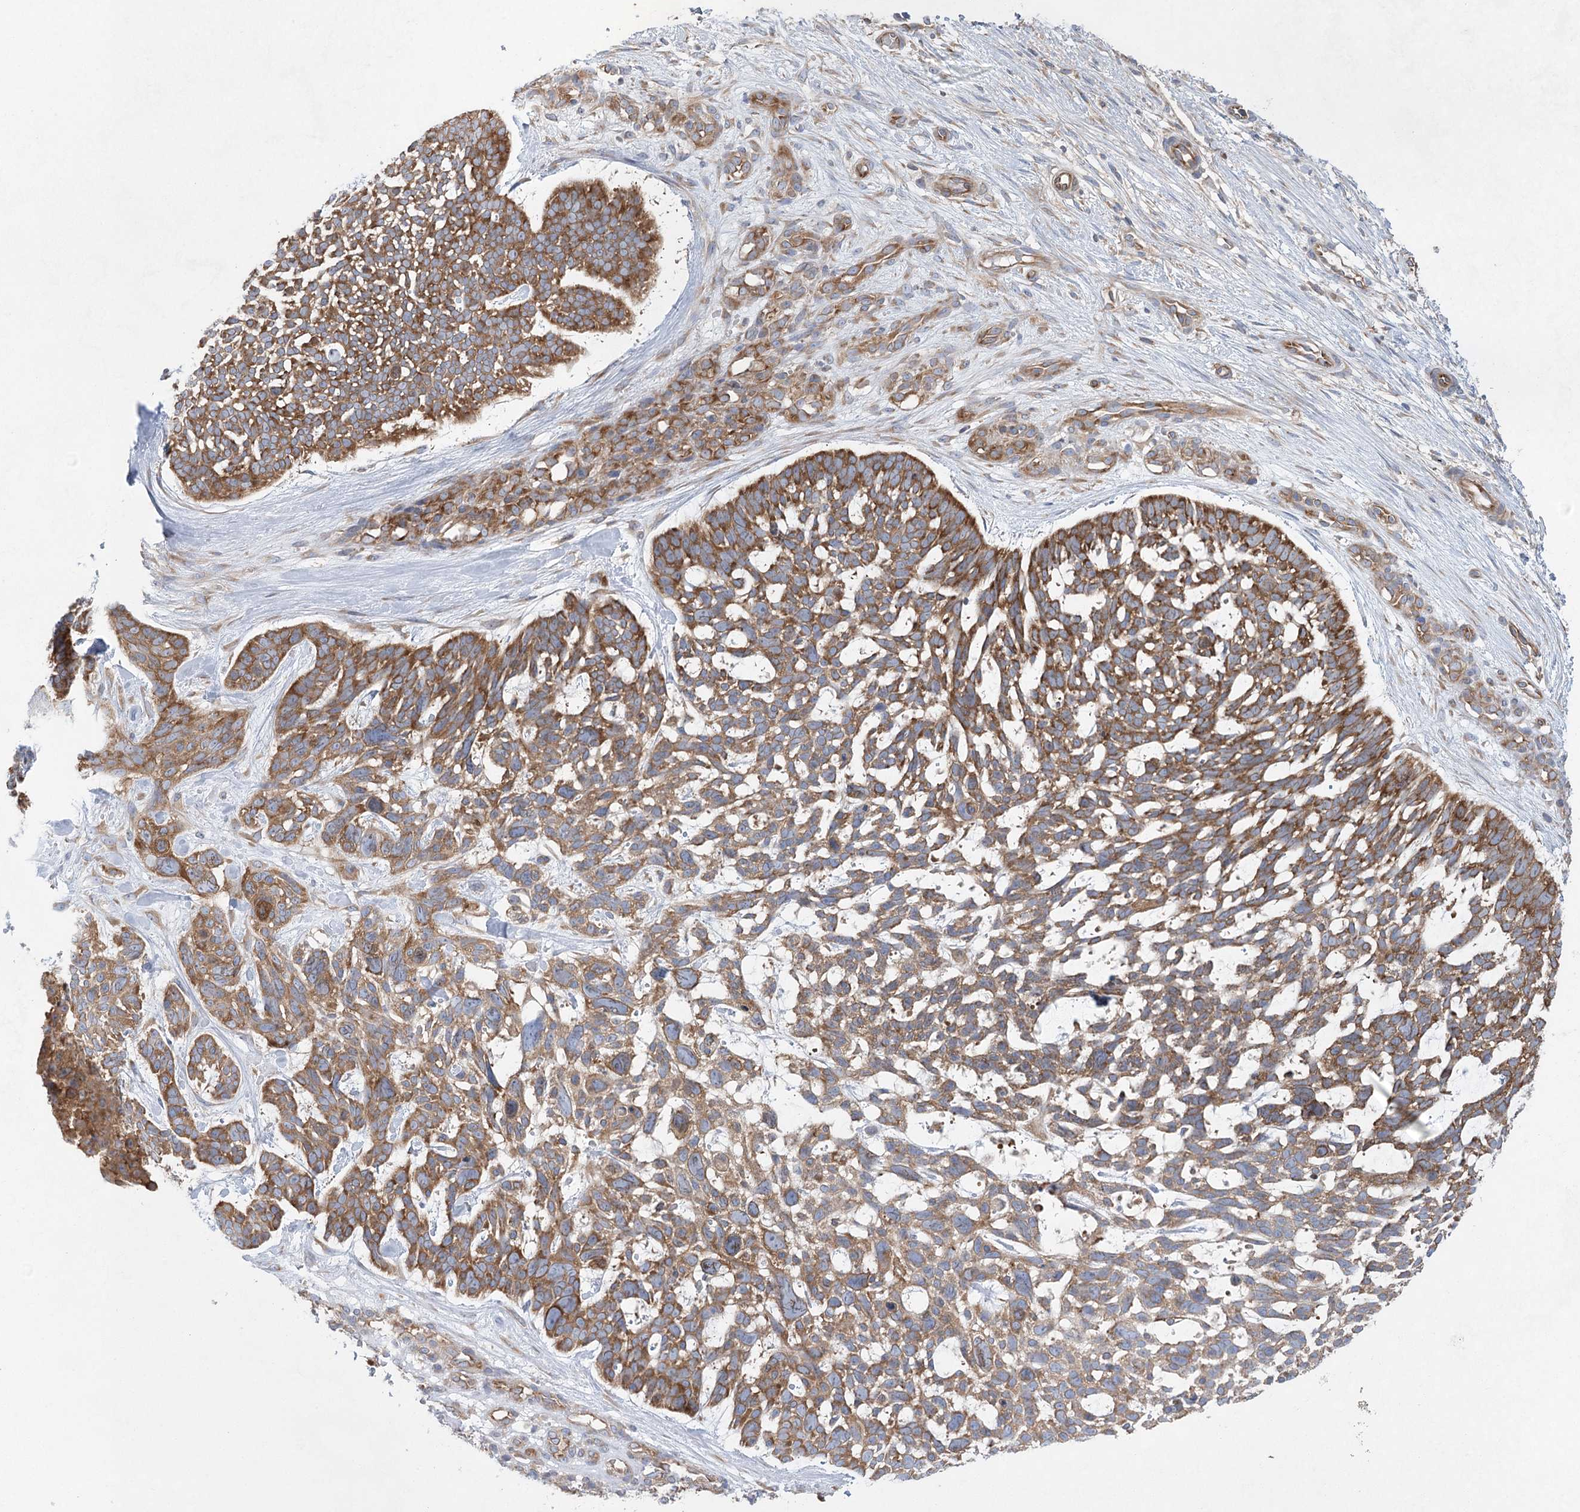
{"staining": {"intensity": "moderate", "quantity": ">75%", "location": "cytoplasmic/membranous"}, "tissue": "skin cancer", "cell_type": "Tumor cells", "image_type": "cancer", "snomed": [{"axis": "morphology", "description": "Basal cell carcinoma"}, {"axis": "topography", "description": "Skin"}], "caption": "The micrograph reveals staining of skin basal cell carcinoma, revealing moderate cytoplasmic/membranous protein staining (brown color) within tumor cells.", "gene": "EIF3A", "patient": {"sex": "male", "age": 88}}